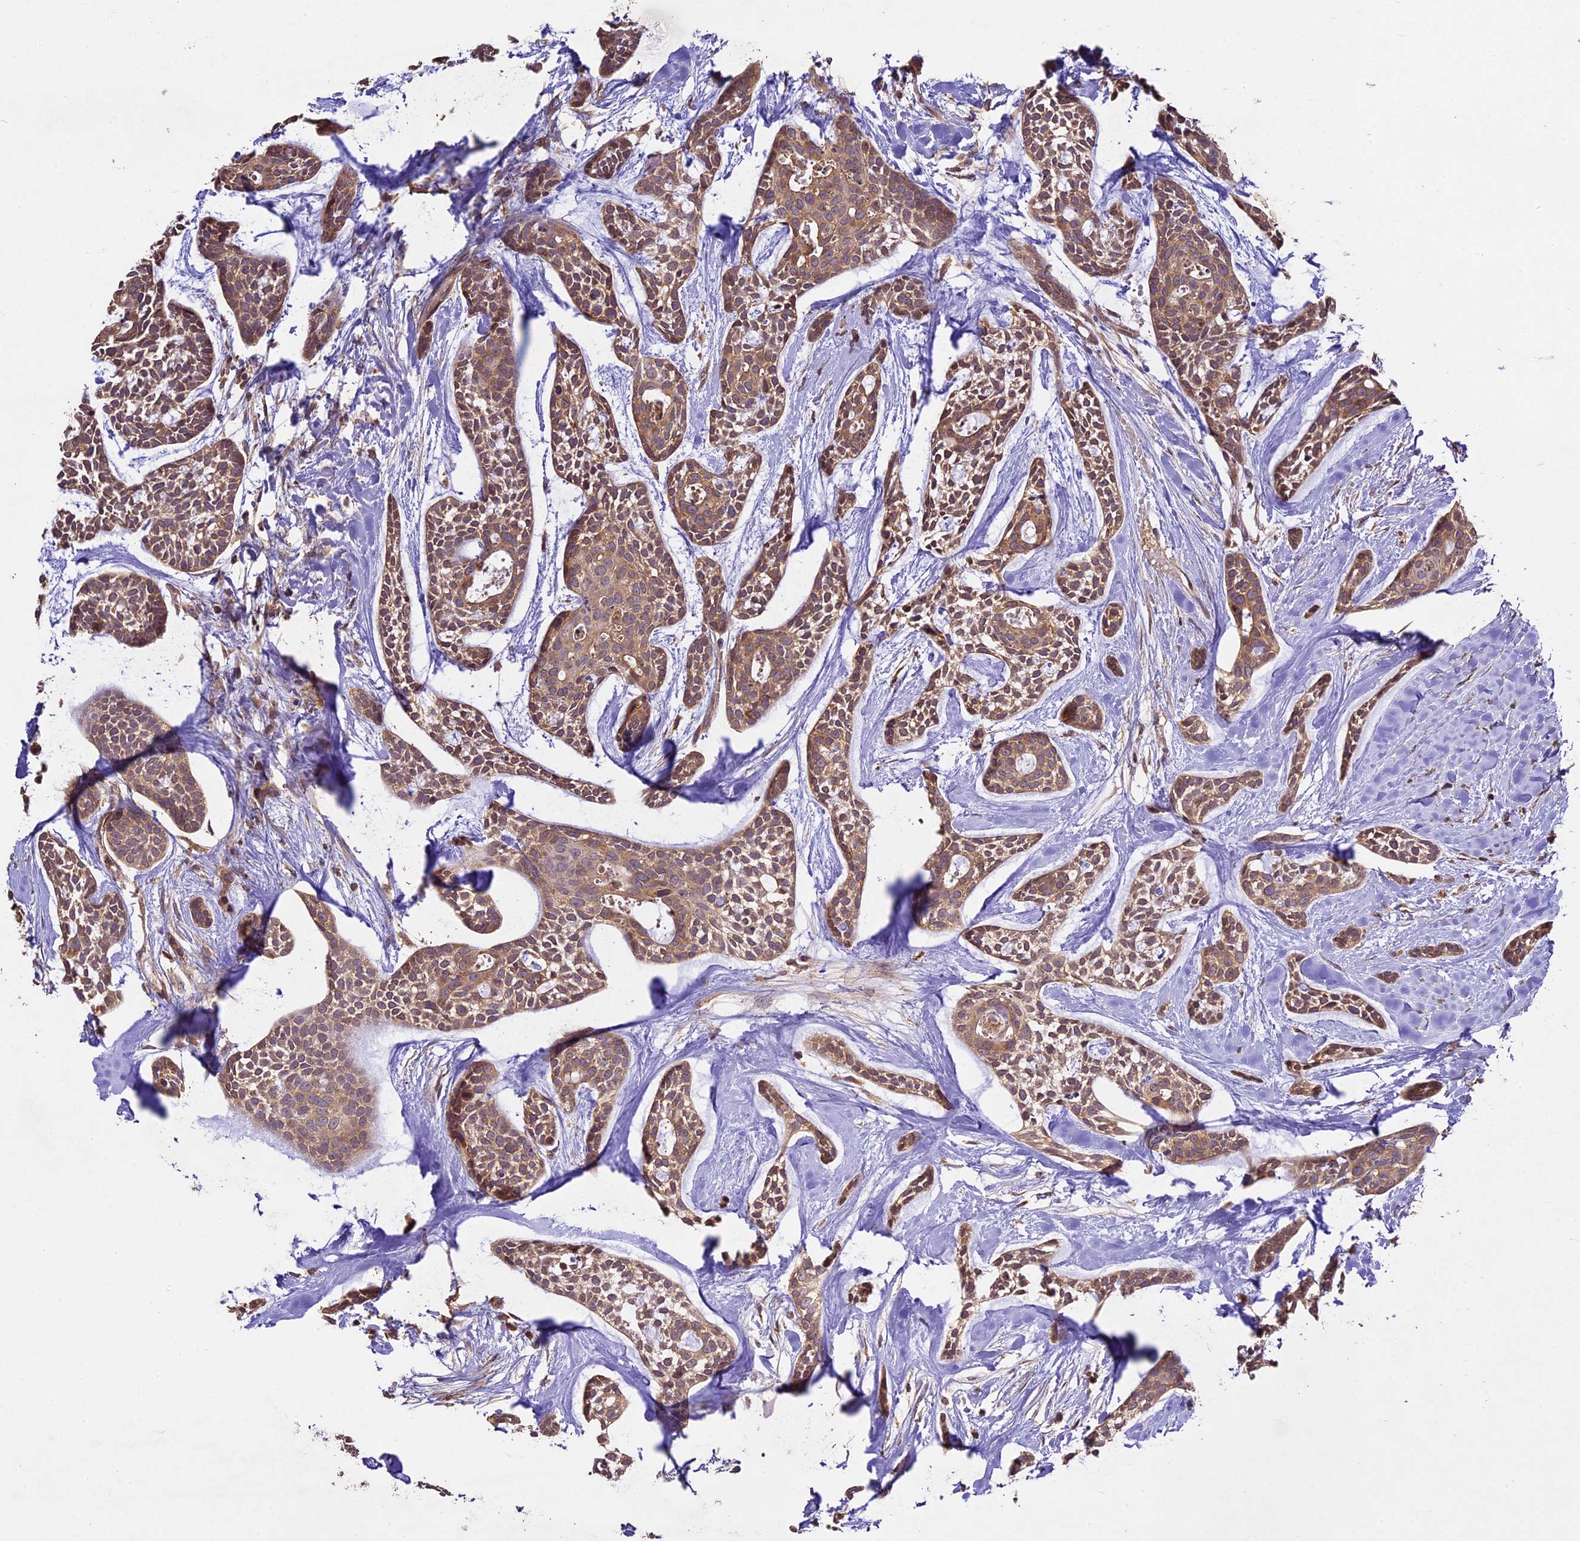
{"staining": {"intensity": "moderate", "quantity": ">75%", "location": "cytoplasmic/membranous"}, "tissue": "head and neck cancer", "cell_type": "Tumor cells", "image_type": "cancer", "snomed": [{"axis": "morphology", "description": "Adenocarcinoma, NOS"}, {"axis": "topography", "description": "Subcutis"}, {"axis": "topography", "description": "Head-Neck"}], "caption": "This micrograph exhibits immunohistochemistry (IHC) staining of head and neck cancer (adenocarcinoma), with medium moderate cytoplasmic/membranous staining in approximately >75% of tumor cells.", "gene": "BRAP", "patient": {"sex": "female", "age": 73}}